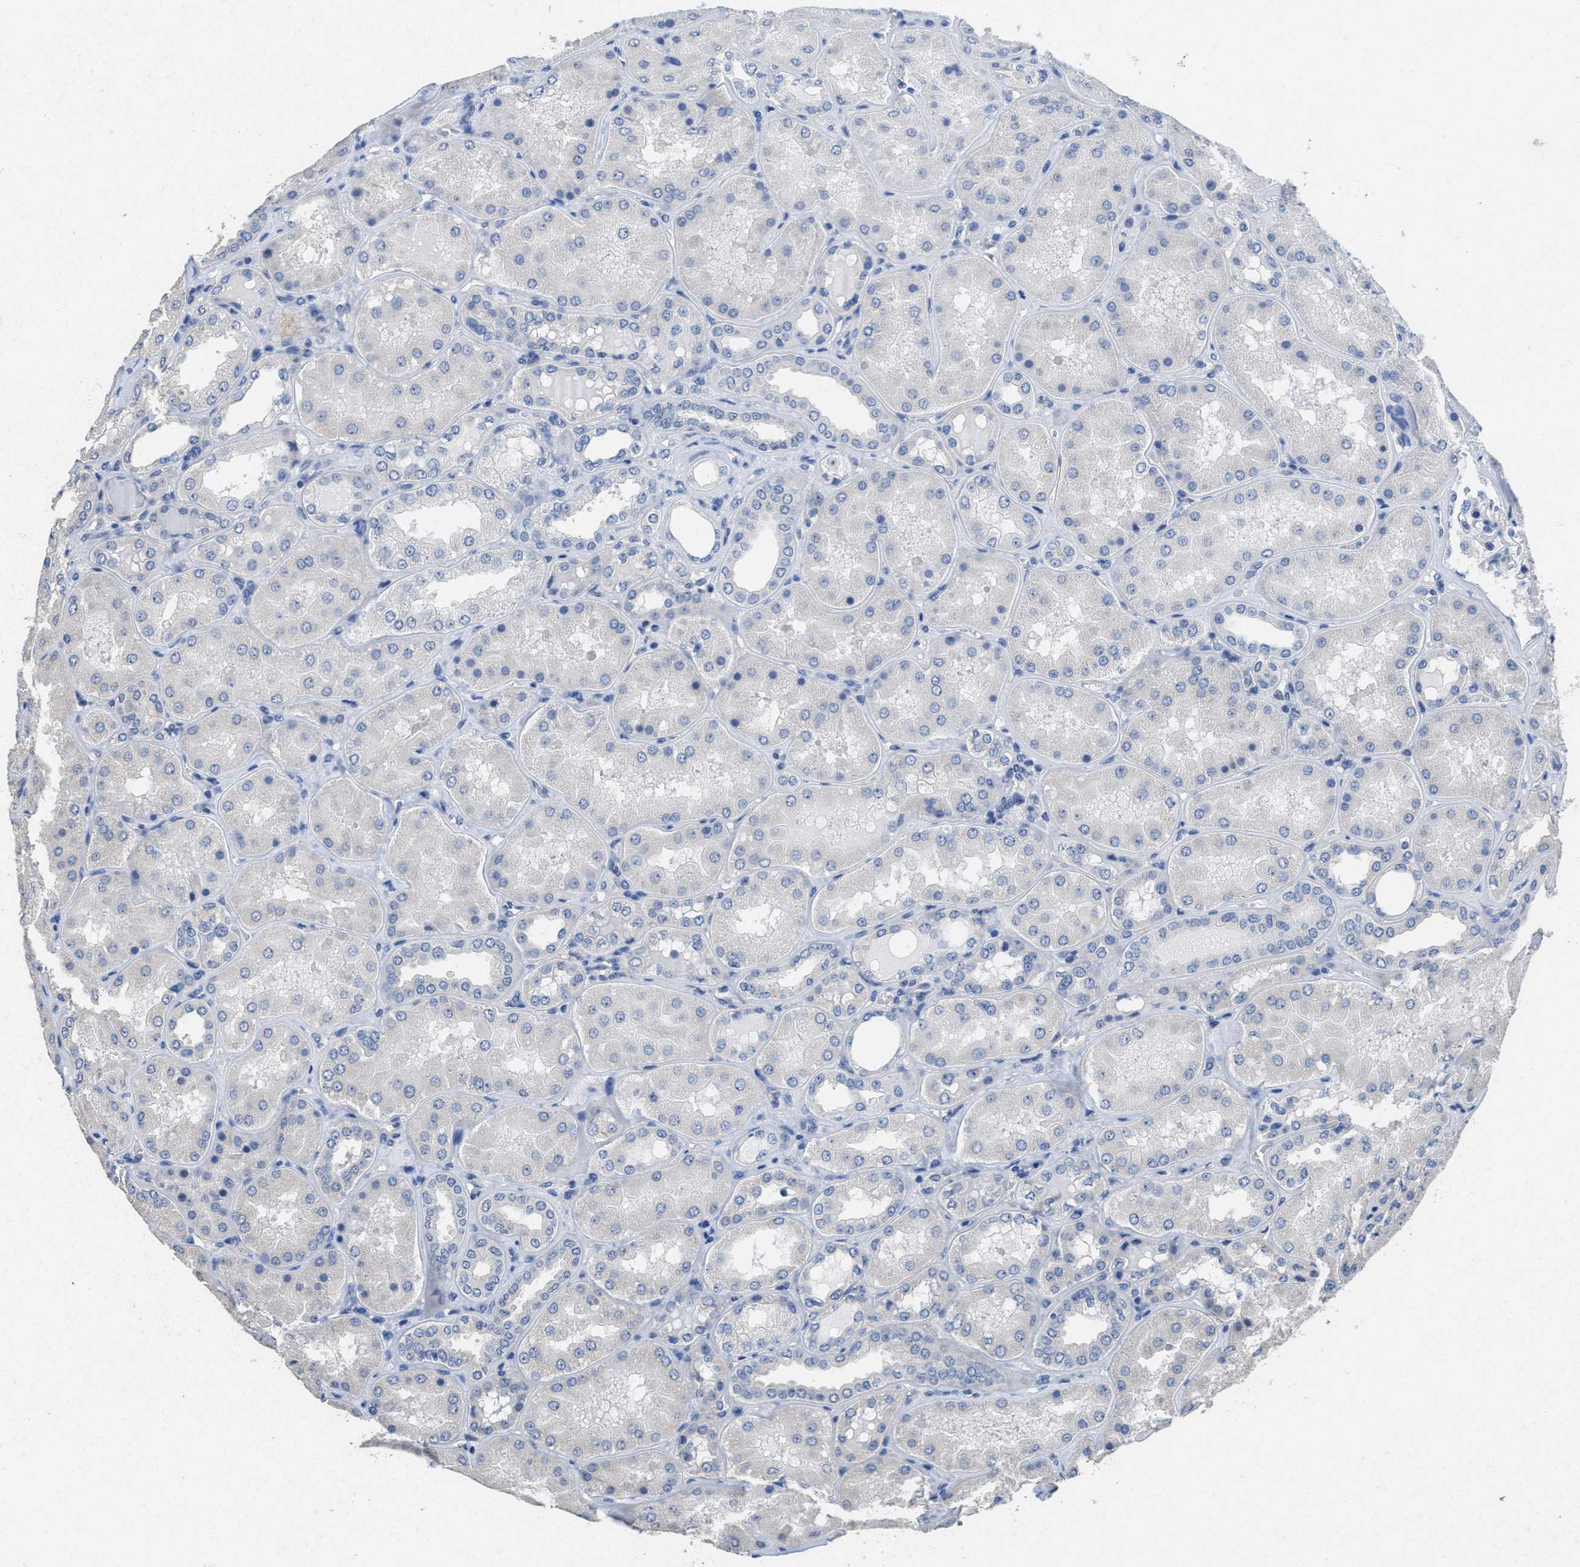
{"staining": {"intensity": "negative", "quantity": "none", "location": "none"}, "tissue": "kidney", "cell_type": "Cells in glomeruli", "image_type": "normal", "snomed": [{"axis": "morphology", "description": "Normal tissue, NOS"}, {"axis": "topography", "description": "Kidney"}], "caption": "Immunohistochemistry of normal kidney demonstrates no expression in cells in glomeruli.", "gene": "CA9", "patient": {"sex": "female", "age": 56}}